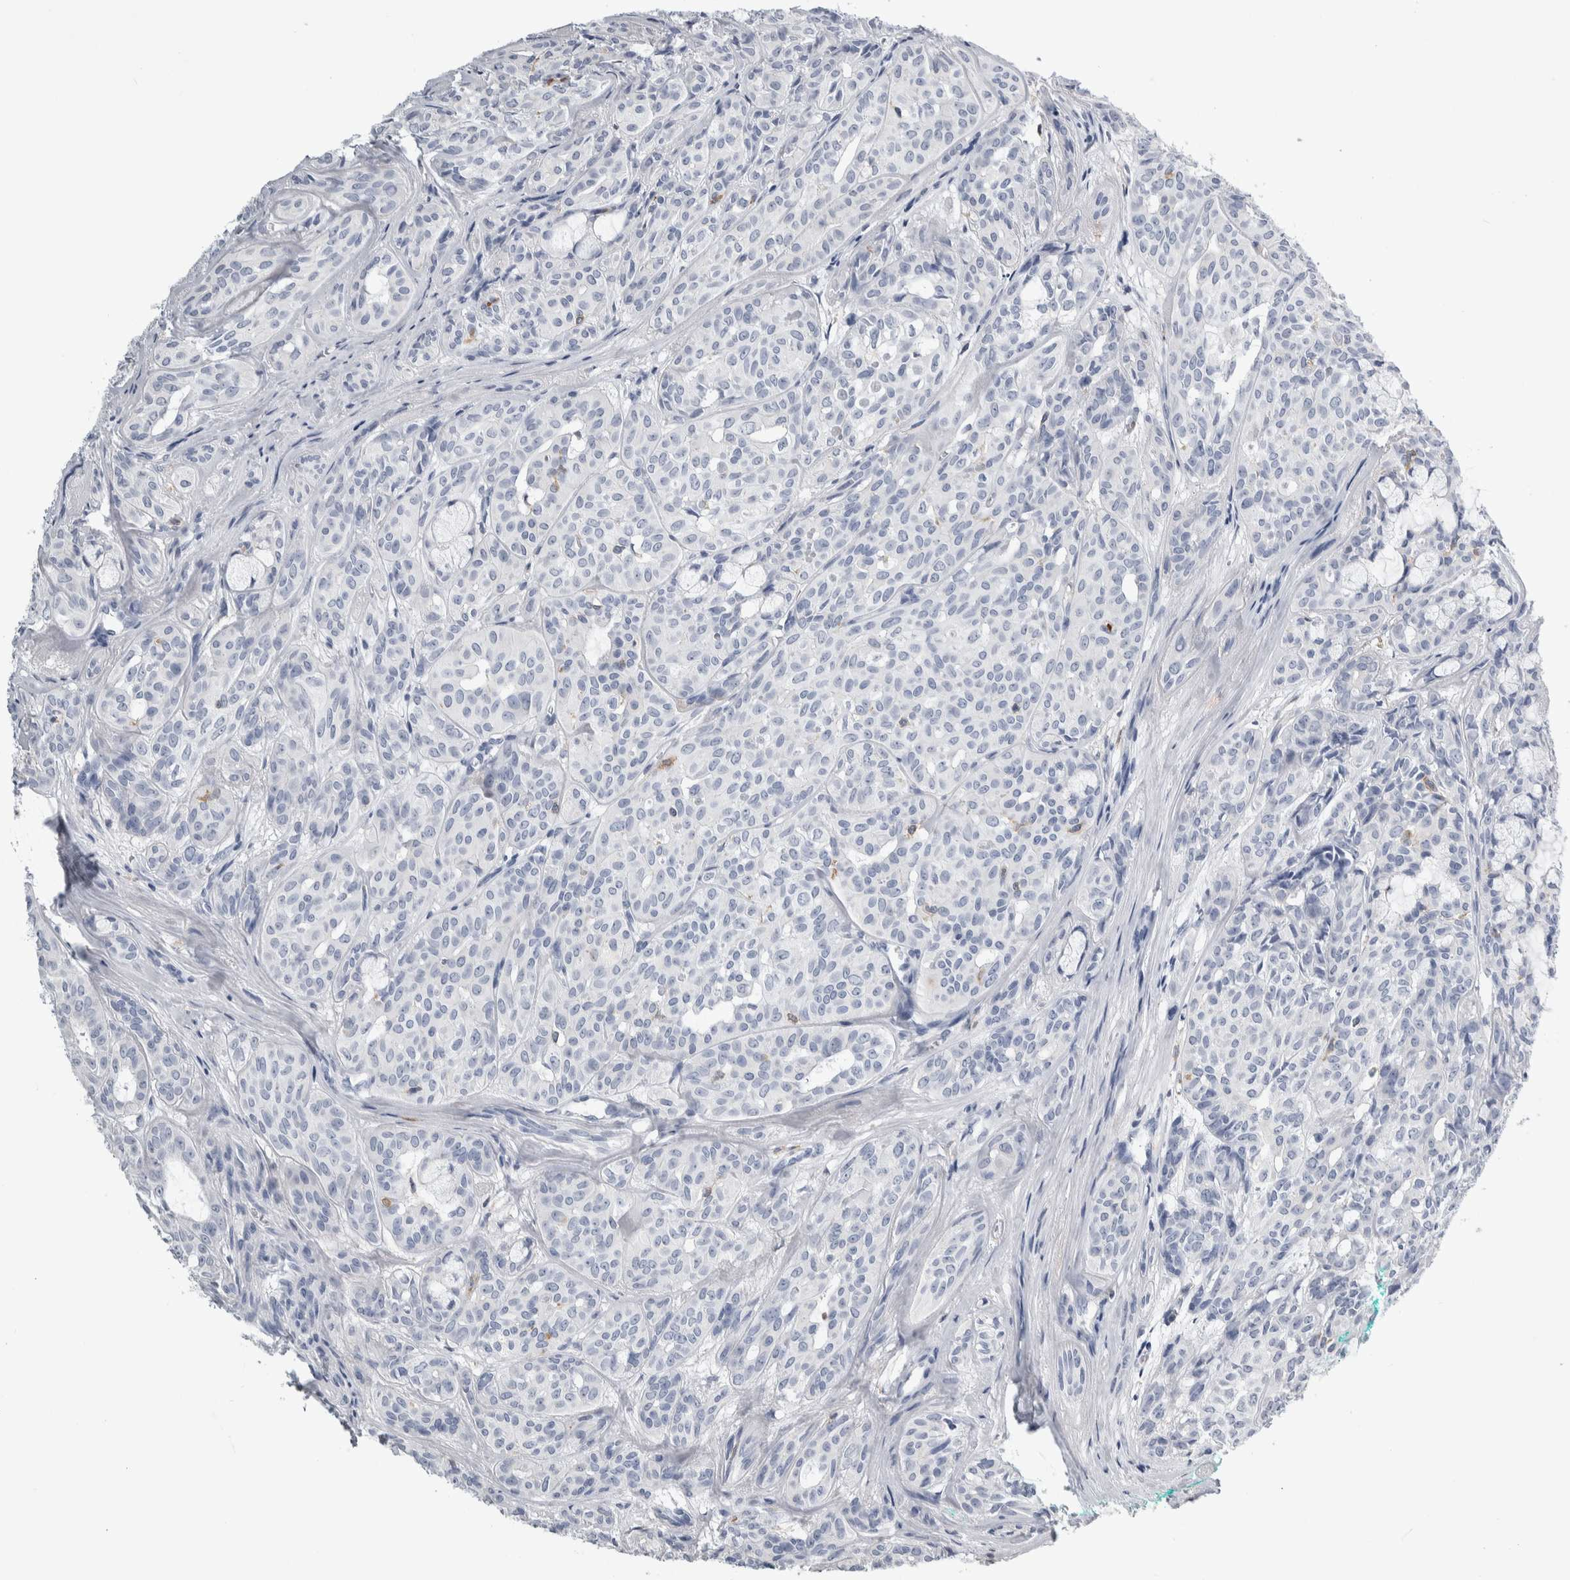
{"staining": {"intensity": "negative", "quantity": "none", "location": "none"}, "tissue": "head and neck cancer", "cell_type": "Tumor cells", "image_type": "cancer", "snomed": [{"axis": "morphology", "description": "Adenocarcinoma, NOS"}, {"axis": "topography", "description": "Salivary gland, NOS"}, {"axis": "topography", "description": "Head-Neck"}], "caption": "IHC image of human head and neck cancer (adenocarcinoma) stained for a protein (brown), which exhibits no positivity in tumor cells. (DAB (3,3'-diaminobenzidine) IHC visualized using brightfield microscopy, high magnification).", "gene": "SKAP2", "patient": {"sex": "female", "age": 76}}